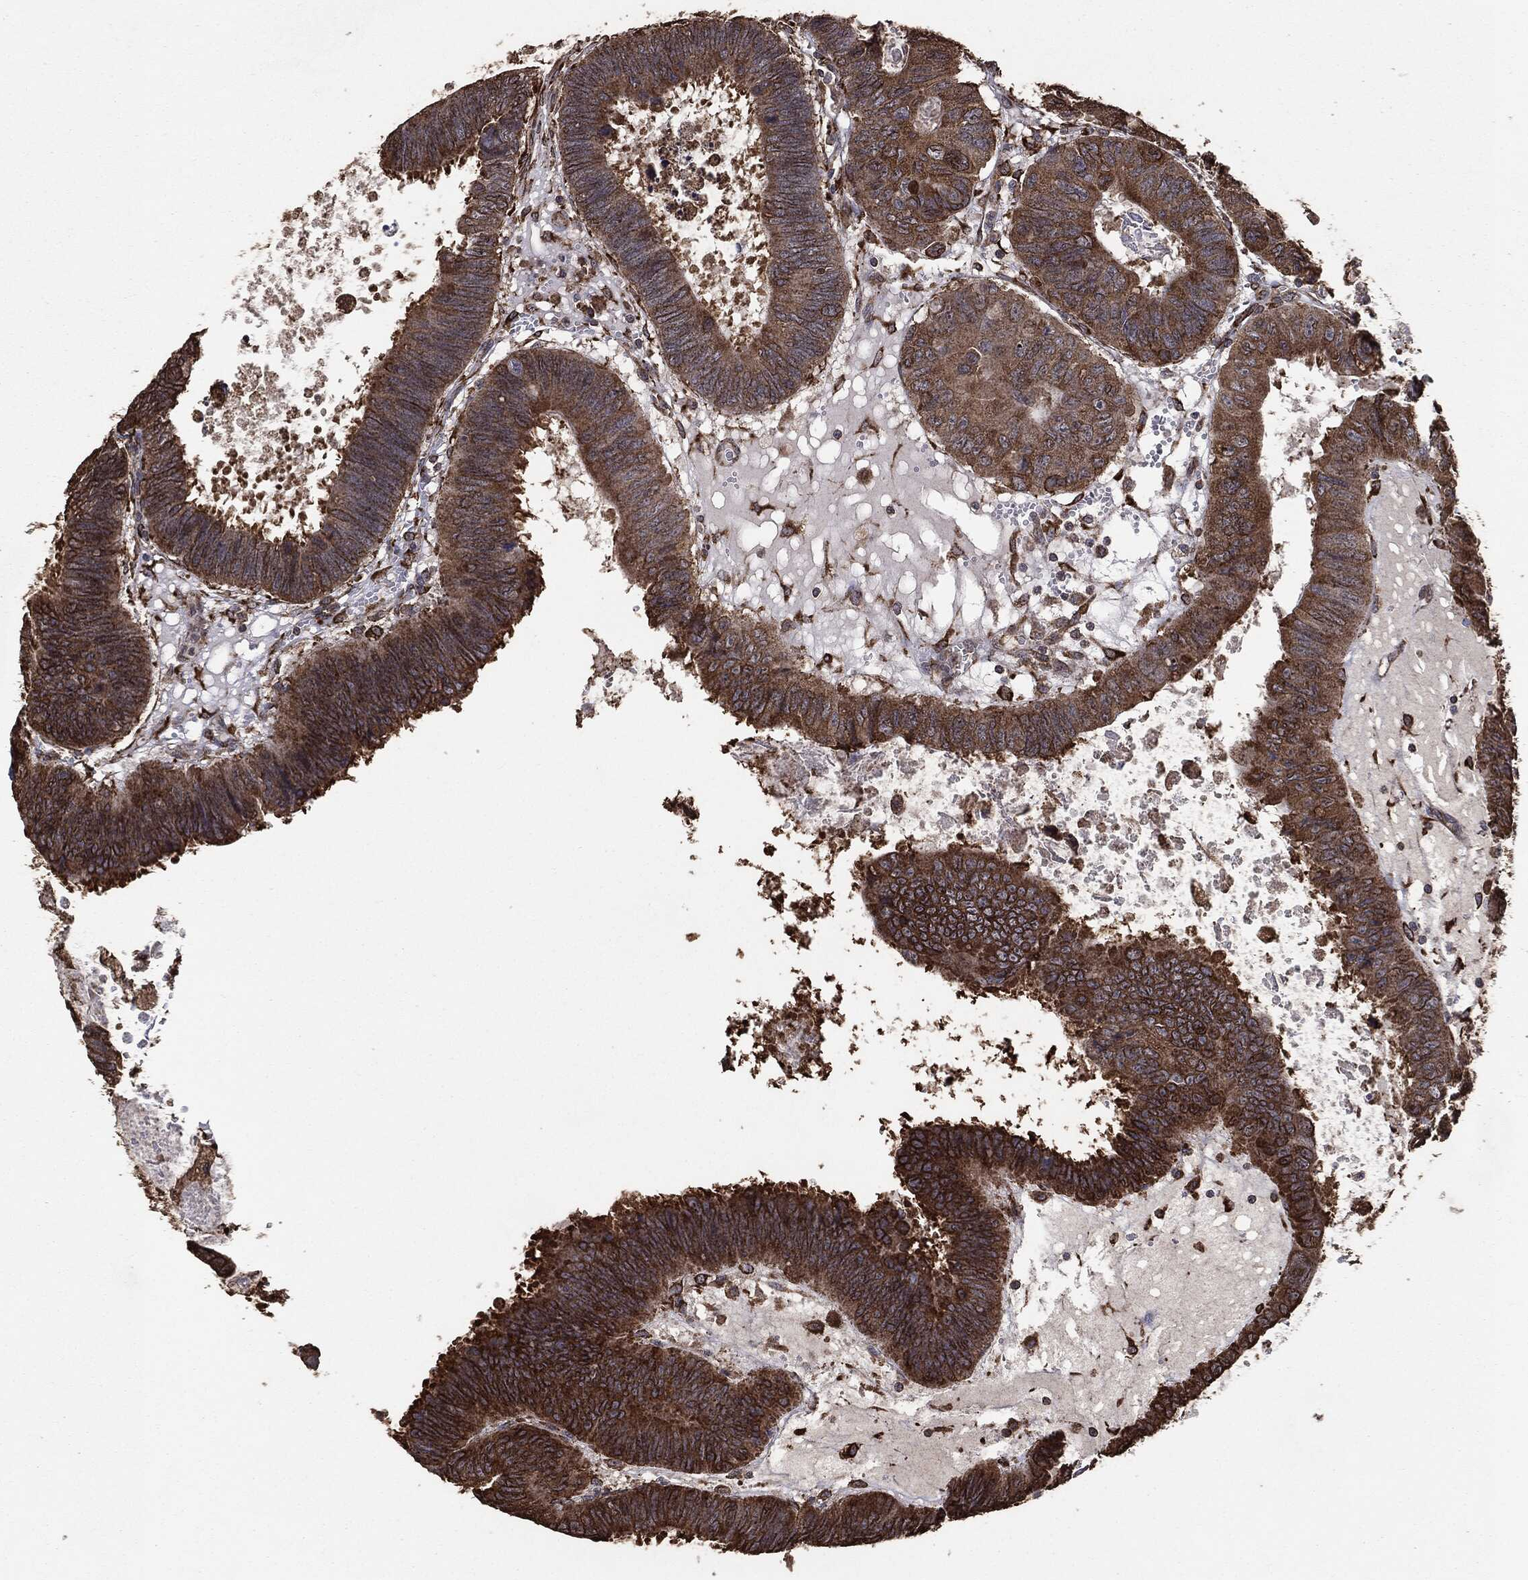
{"staining": {"intensity": "moderate", "quantity": ">75%", "location": "cytoplasmic/membranous"}, "tissue": "colorectal cancer", "cell_type": "Tumor cells", "image_type": "cancer", "snomed": [{"axis": "morphology", "description": "Adenocarcinoma, NOS"}, {"axis": "topography", "description": "Colon"}], "caption": "A brown stain shows moderate cytoplasmic/membranous expression of a protein in colorectal adenocarcinoma tumor cells.", "gene": "MTOR", "patient": {"sex": "male", "age": 62}}